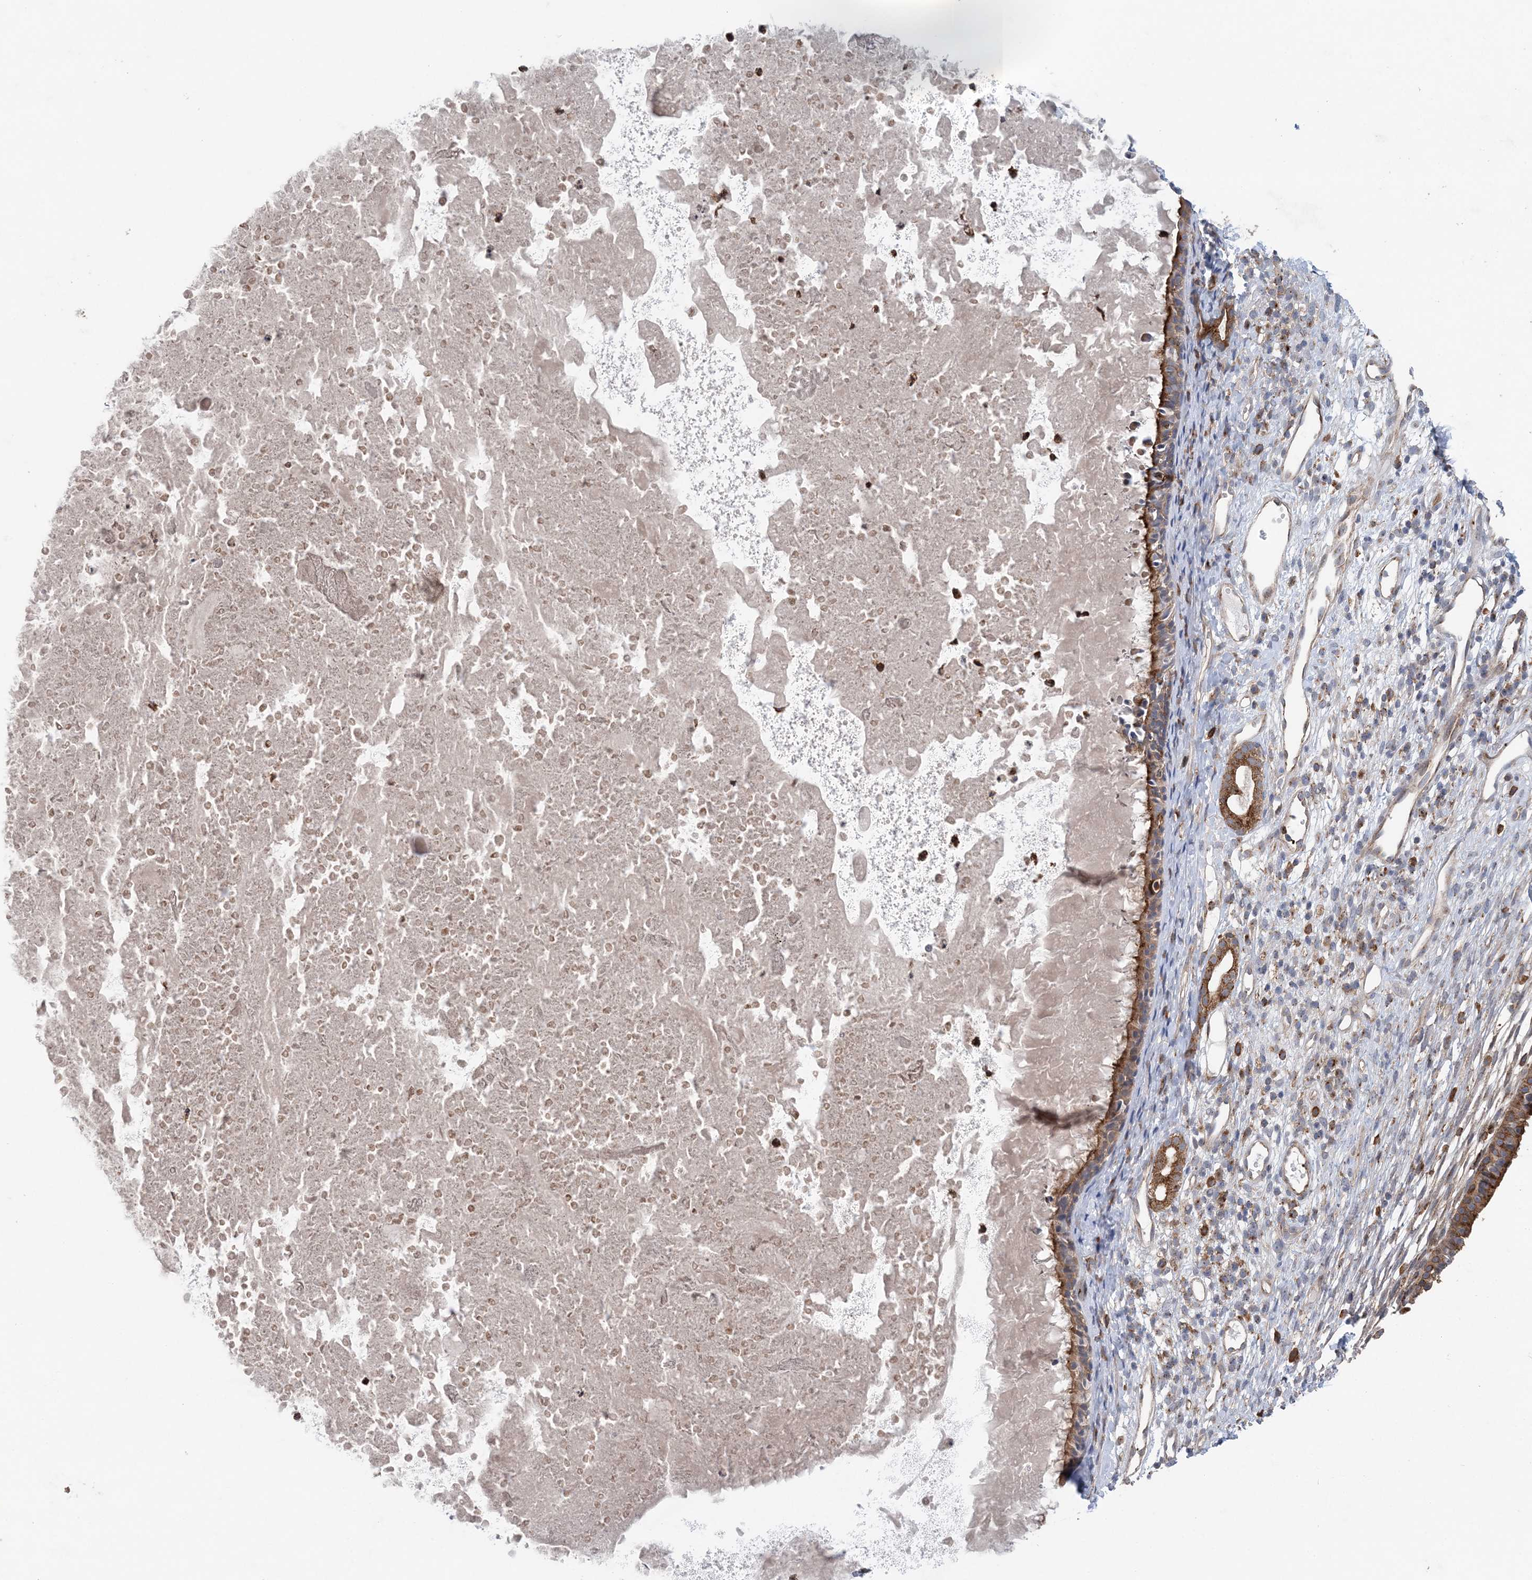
{"staining": {"intensity": "moderate", "quantity": ">75%", "location": "cytoplasmic/membranous"}, "tissue": "nasopharynx", "cell_type": "Respiratory epithelial cells", "image_type": "normal", "snomed": [{"axis": "morphology", "description": "Normal tissue, NOS"}, {"axis": "topography", "description": "Nasopharynx"}], "caption": "Brown immunohistochemical staining in normal nasopharynx exhibits moderate cytoplasmic/membranous expression in approximately >75% of respiratory epithelial cells.", "gene": "PTTG1IP", "patient": {"sex": "male", "age": 22}}